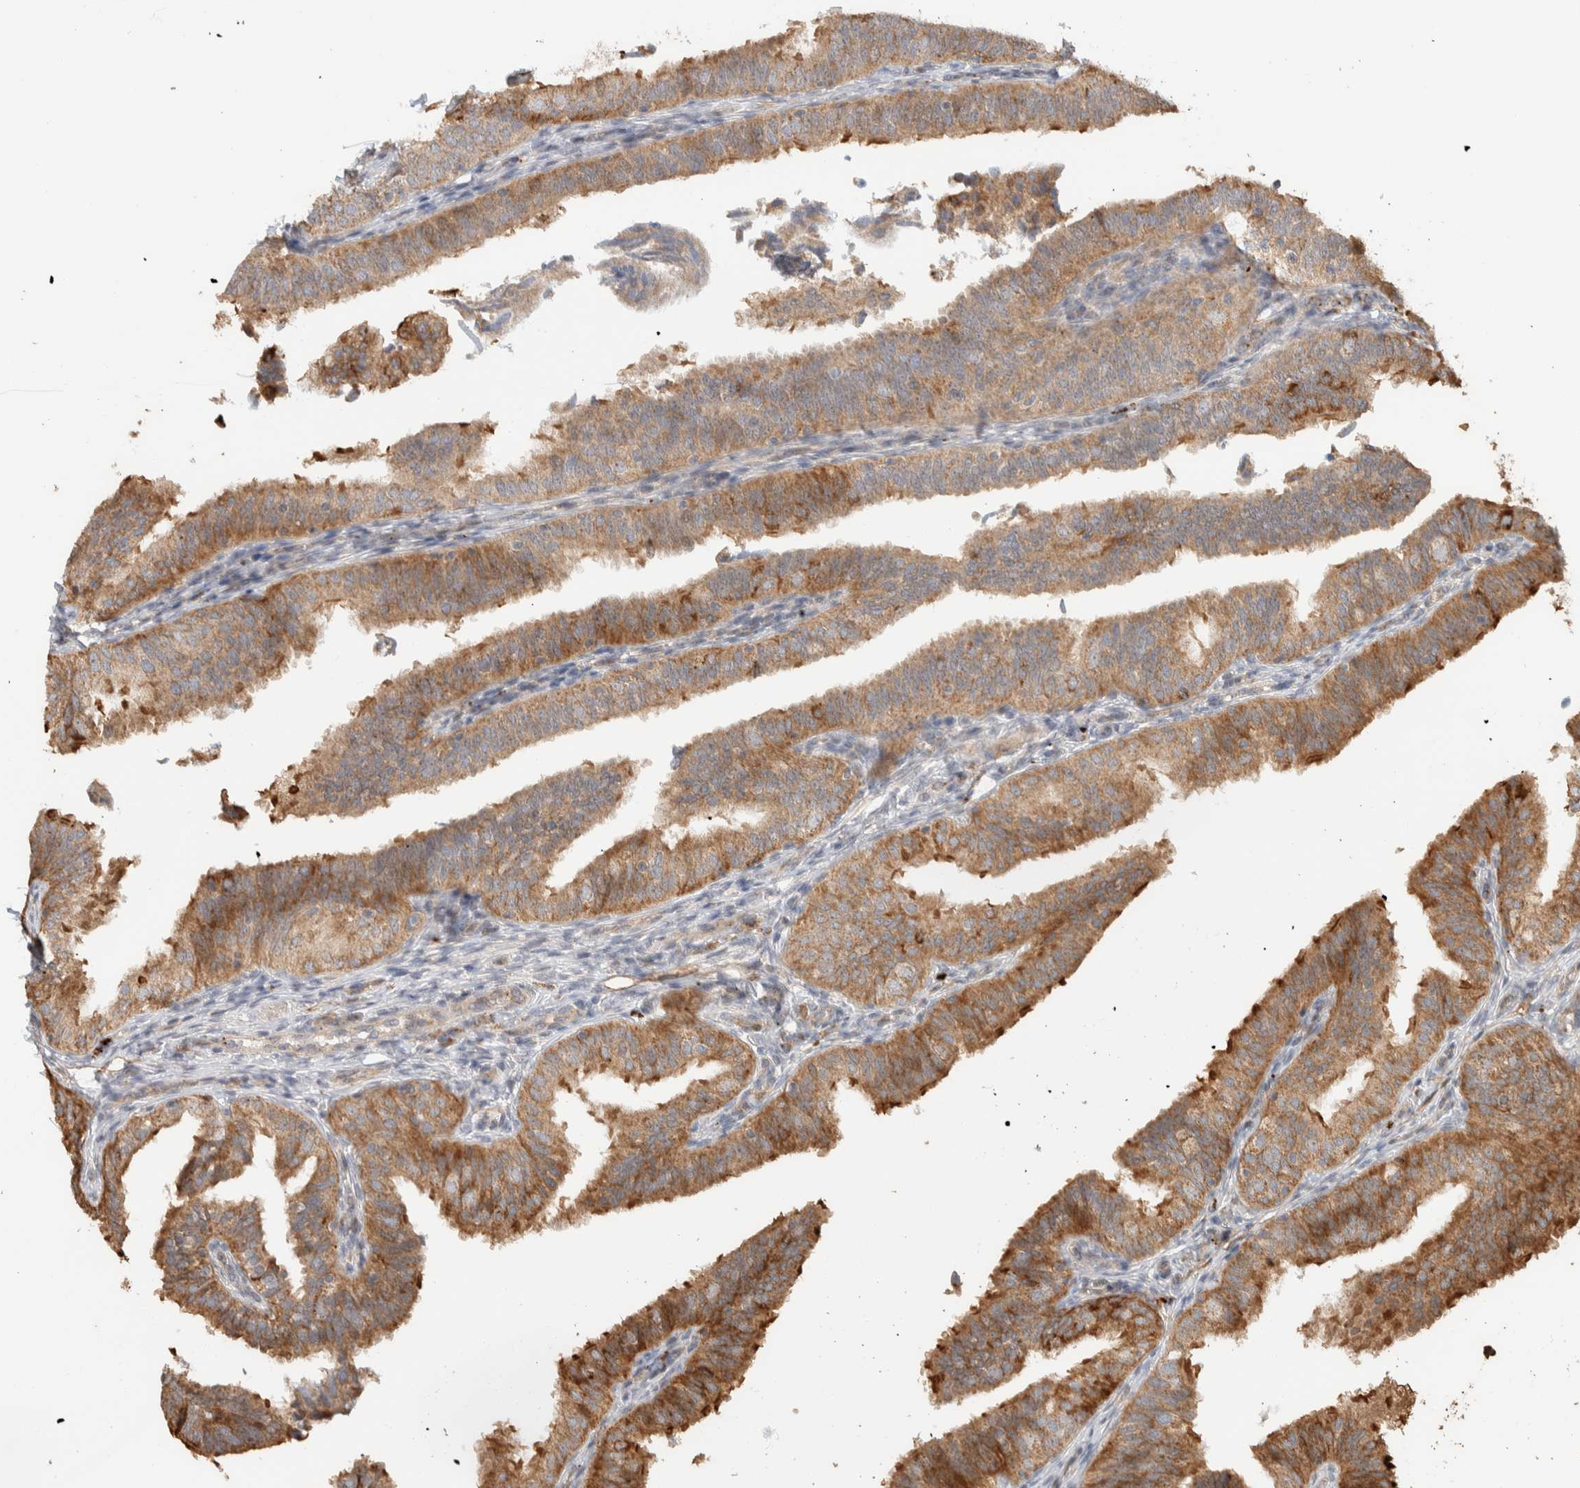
{"staining": {"intensity": "moderate", "quantity": ">75%", "location": "cytoplasmic/membranous"}, "tissue": "fallopian tube", "cell_type": "Glandular cells", "image_type": "normal", "snomed": [{"axis": "morphology", "description": "Normal tissue, NOS"}, {"axis": "topography", "description": "Fallopian tube"}], "caption": "IHC histopathology image of normal fallopian tube stained for a protein (brown), which displays medium levels of moderate cytoplasmic/membranous staining in about >75% of glandular cells.", "gene": "KIF9", "patient": {"sex": "female", "age": 35}}